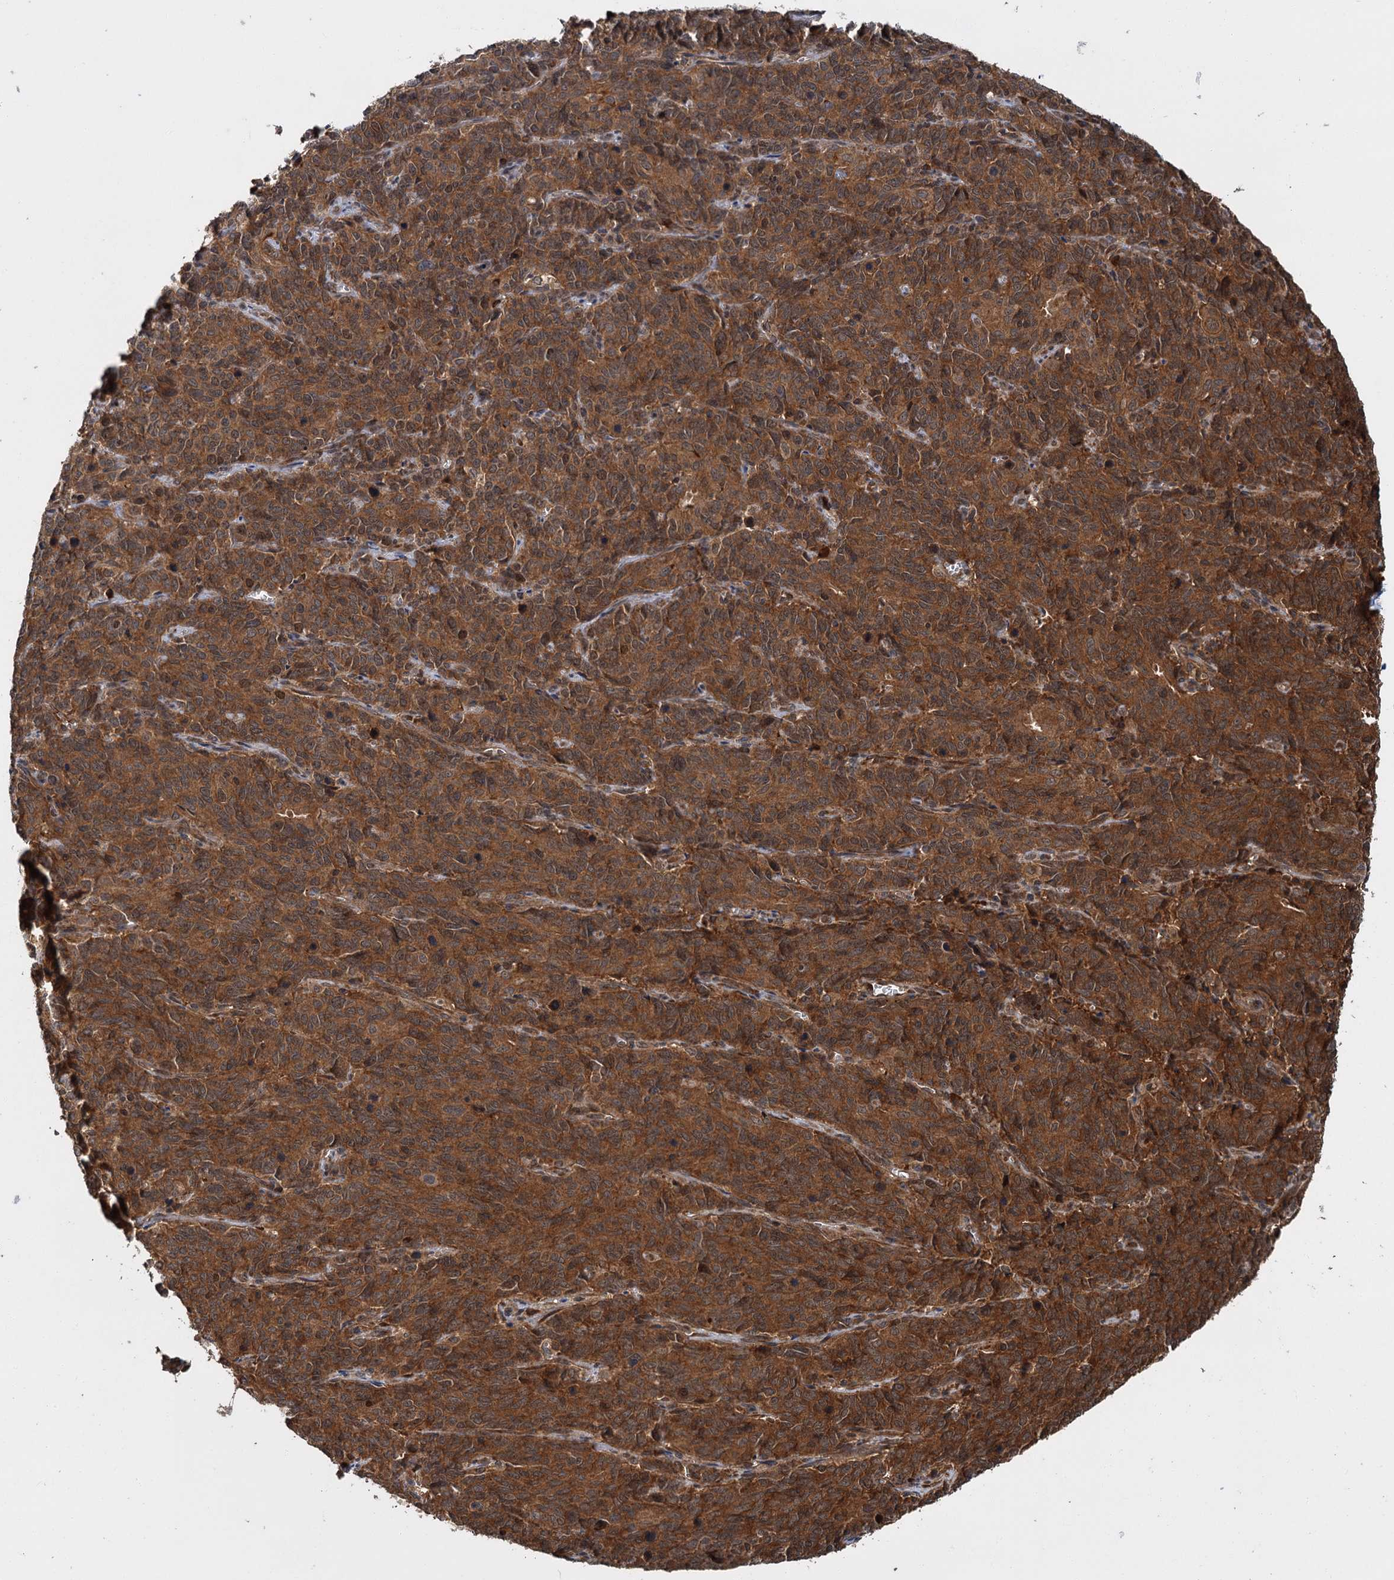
{"staining": {"intensity": "strong", "quantity": ">75%", "location": "cytoplasmic/membranous"}, "tissue": "cervical cancer", "cell_type": "Tumor cells", "image_type": "cancer", "snomed": [{"axis": "morphology", "description": "Squamous cell carcinoma, NOS"}, {"axis": "topography", "description": "Cervix"}], "caption": "Cervical cancer tissue exhibits strong cytoplasmic/membranous expression in approximately >75% of tumor cells", "gene": "KANSL2", "patient": {"sex": "female", "age": 60}}